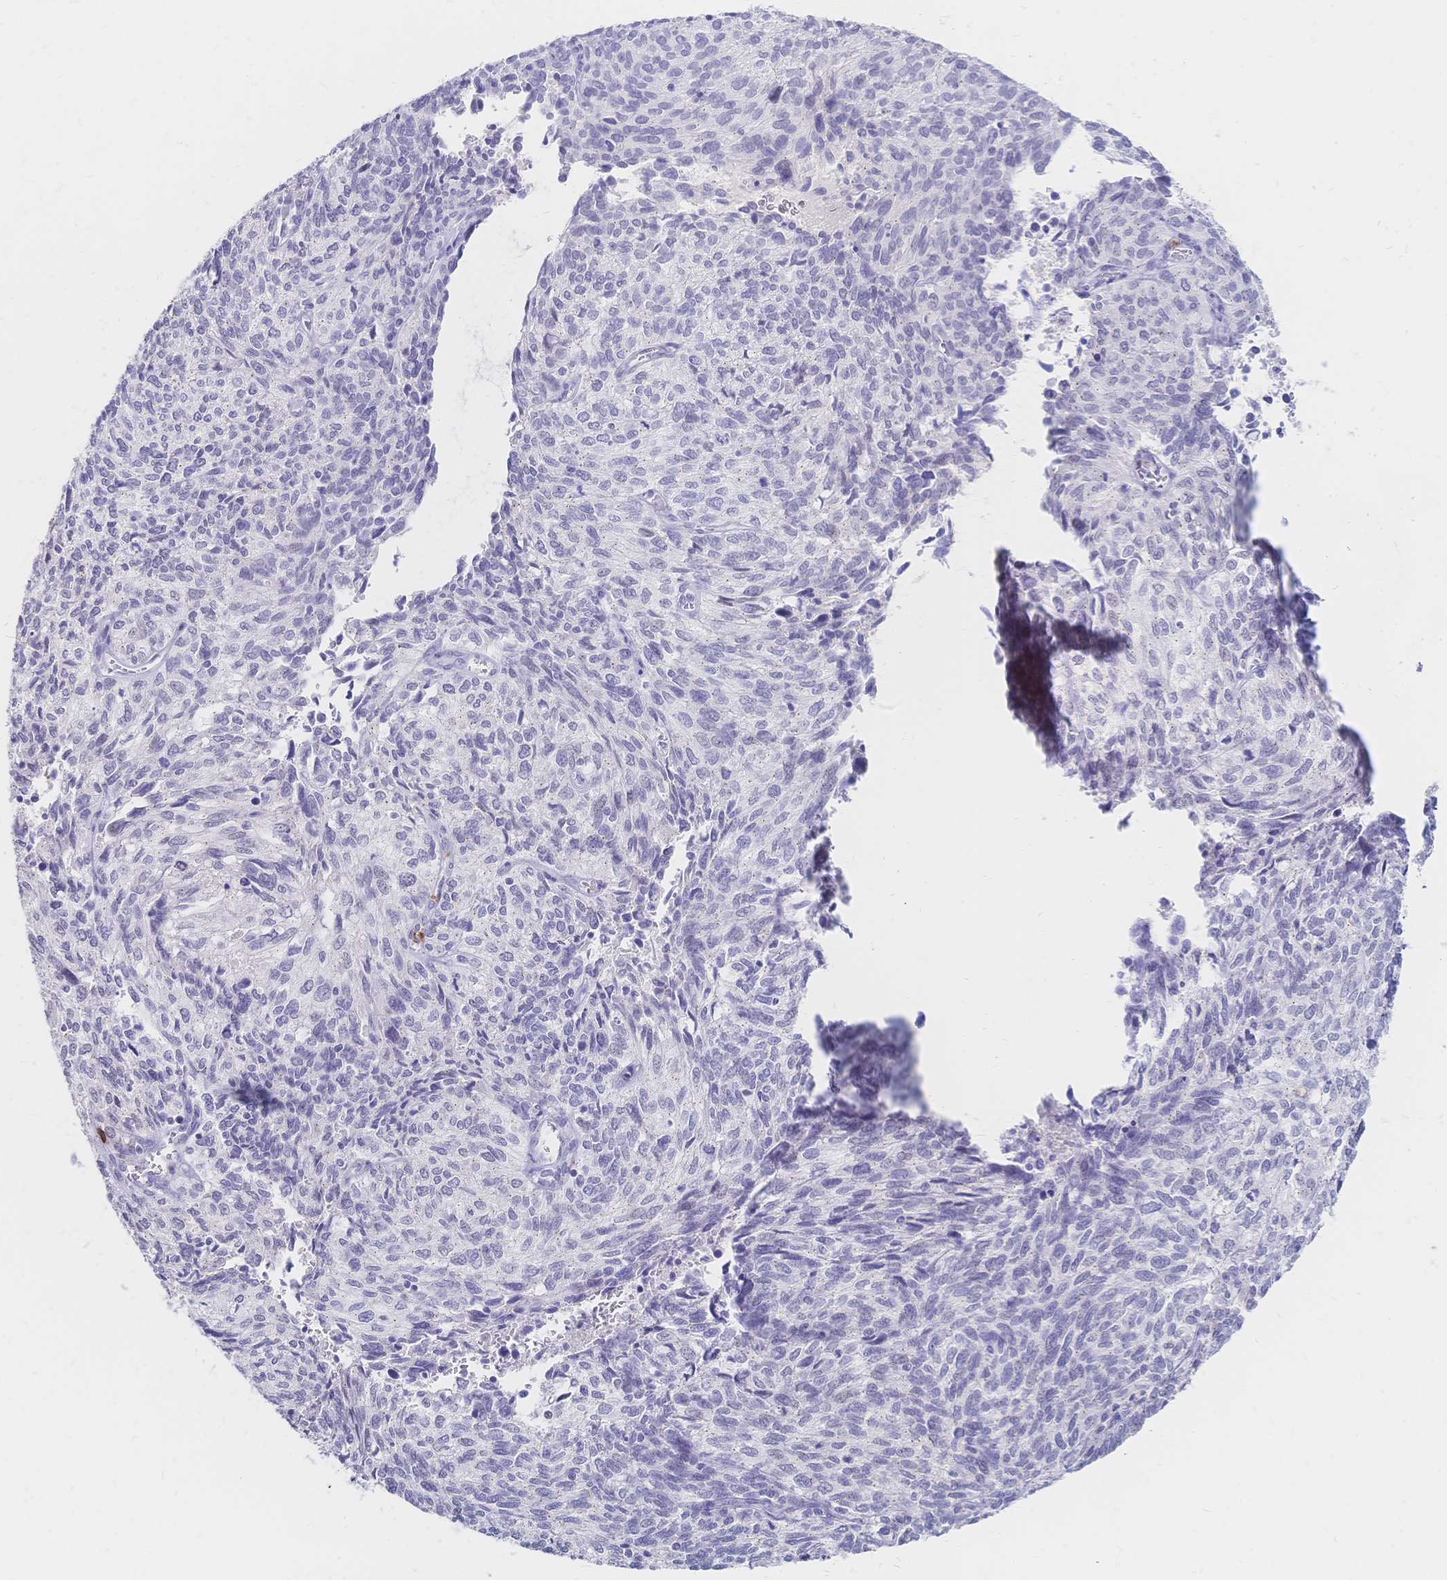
{"staining": {"intensity": "negative", "quantity": "none", "location": "none"}, "tissue": "cervical cancer", "cell_type": "Tumor cells", "image_type": "cancer", "snomed": [{"axis": "morphology", "description": "Squamous cell carcinoma, NOS"}, {"axis": "topography", "description": "Cervix"}], "caption": "Human cervical cancer (squamous cell carcinoma) stained for a protein using IHC demonstrates no positivity in tumor cells.", "gene": "PSORS1C2", "patient": {"sex": "female", "age": 45}}